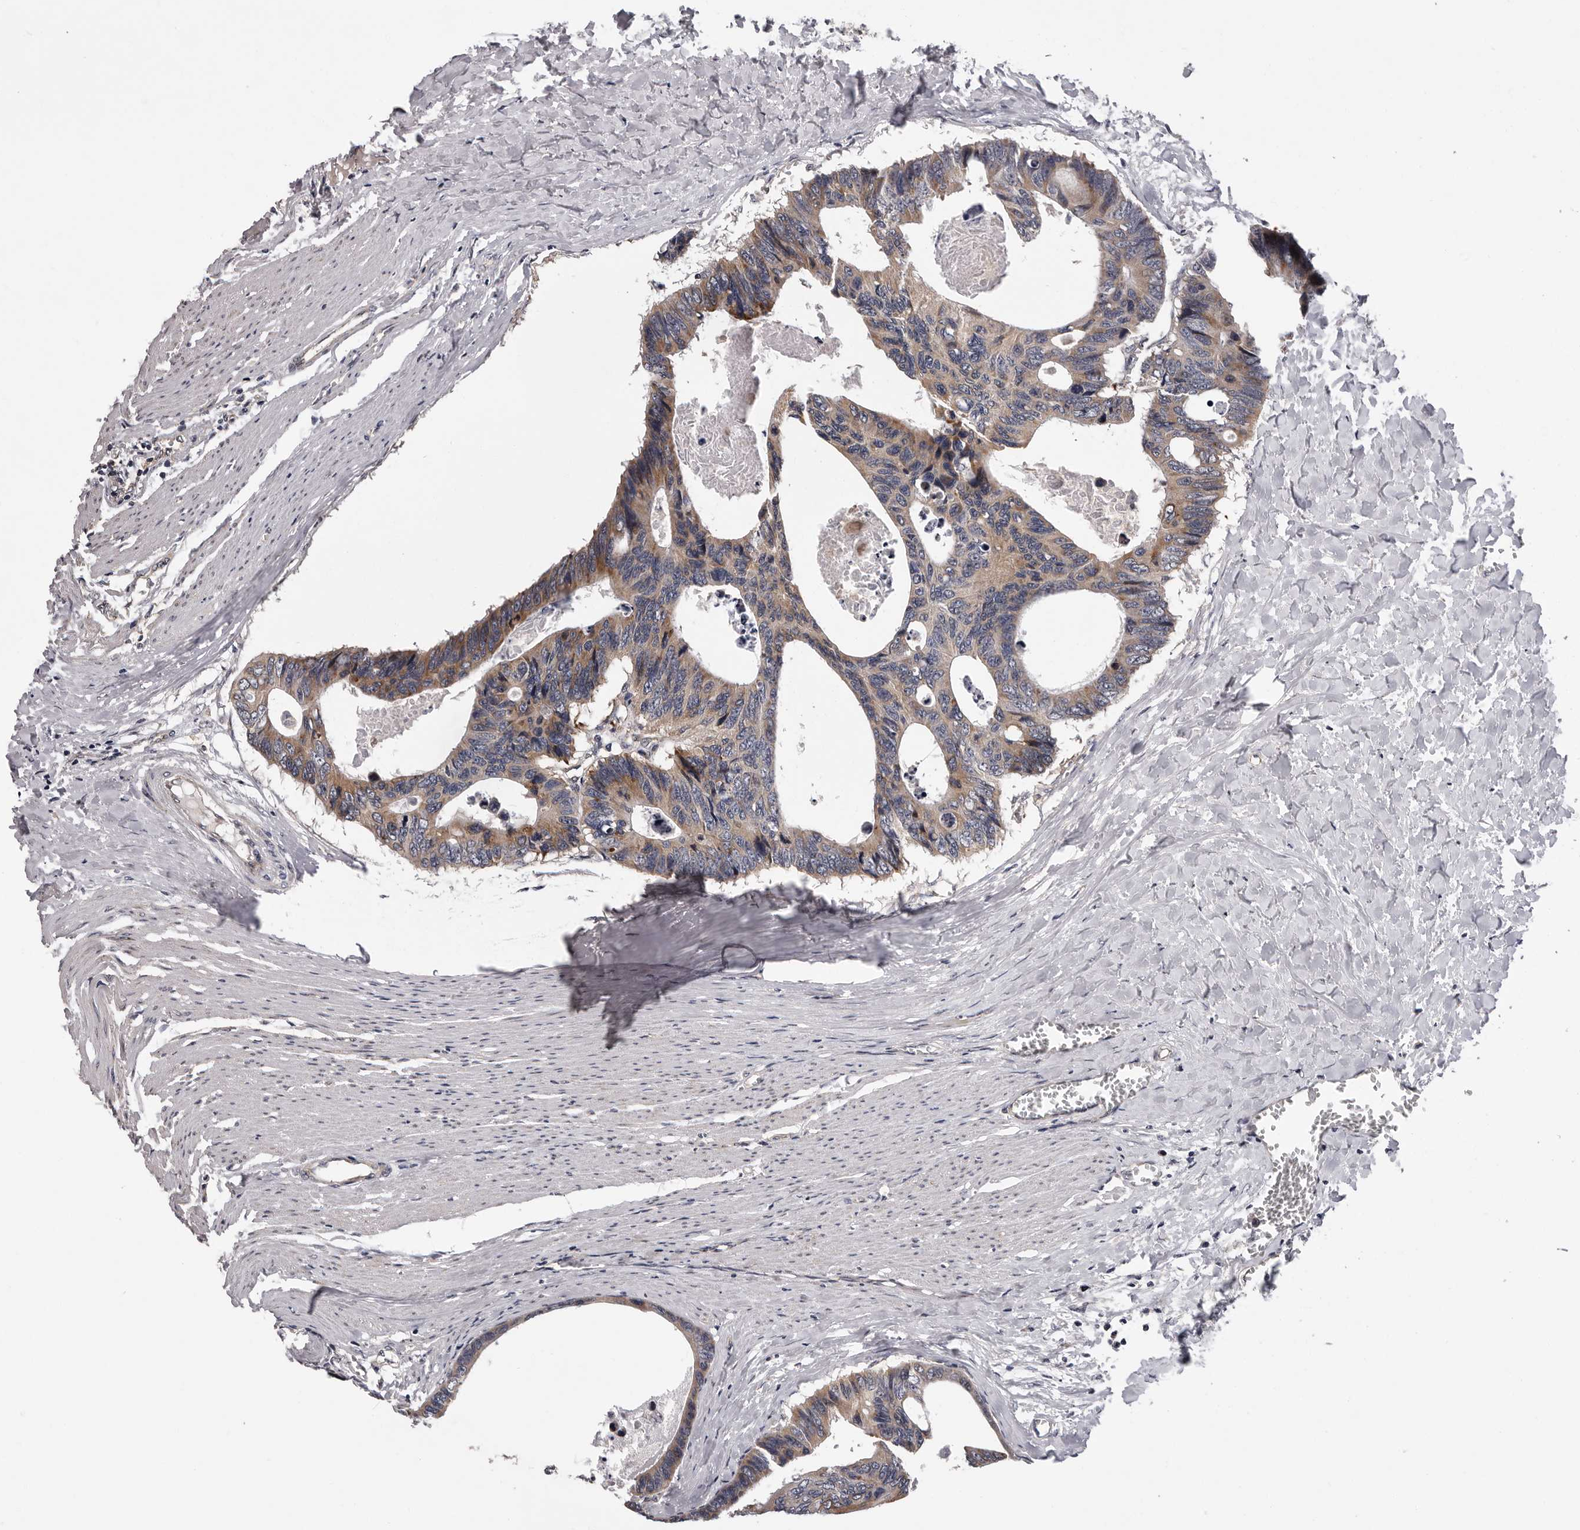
{"staining": {"intensity": "moderate", "quantity": "25%-75%", "location": "cytoplasmic/membranous"}, "tissue": "colorectal cancer", "cell_type": "Tumor cells", "image_type": "cancer", "snomed": [{"axis": "morphology", "description": "Adenocarcinoma, NOS"}, {"axis": "topography", "description": "Colon"}], "caption": "Immunohistochemical staining of human colorectal cancer reveals moderate cytoplasmic/membranous protein positivity in approximately 25%-75% of tumor cells.", "gene": "VPS37A", "patient": {"sex": "female", "age": 55}}